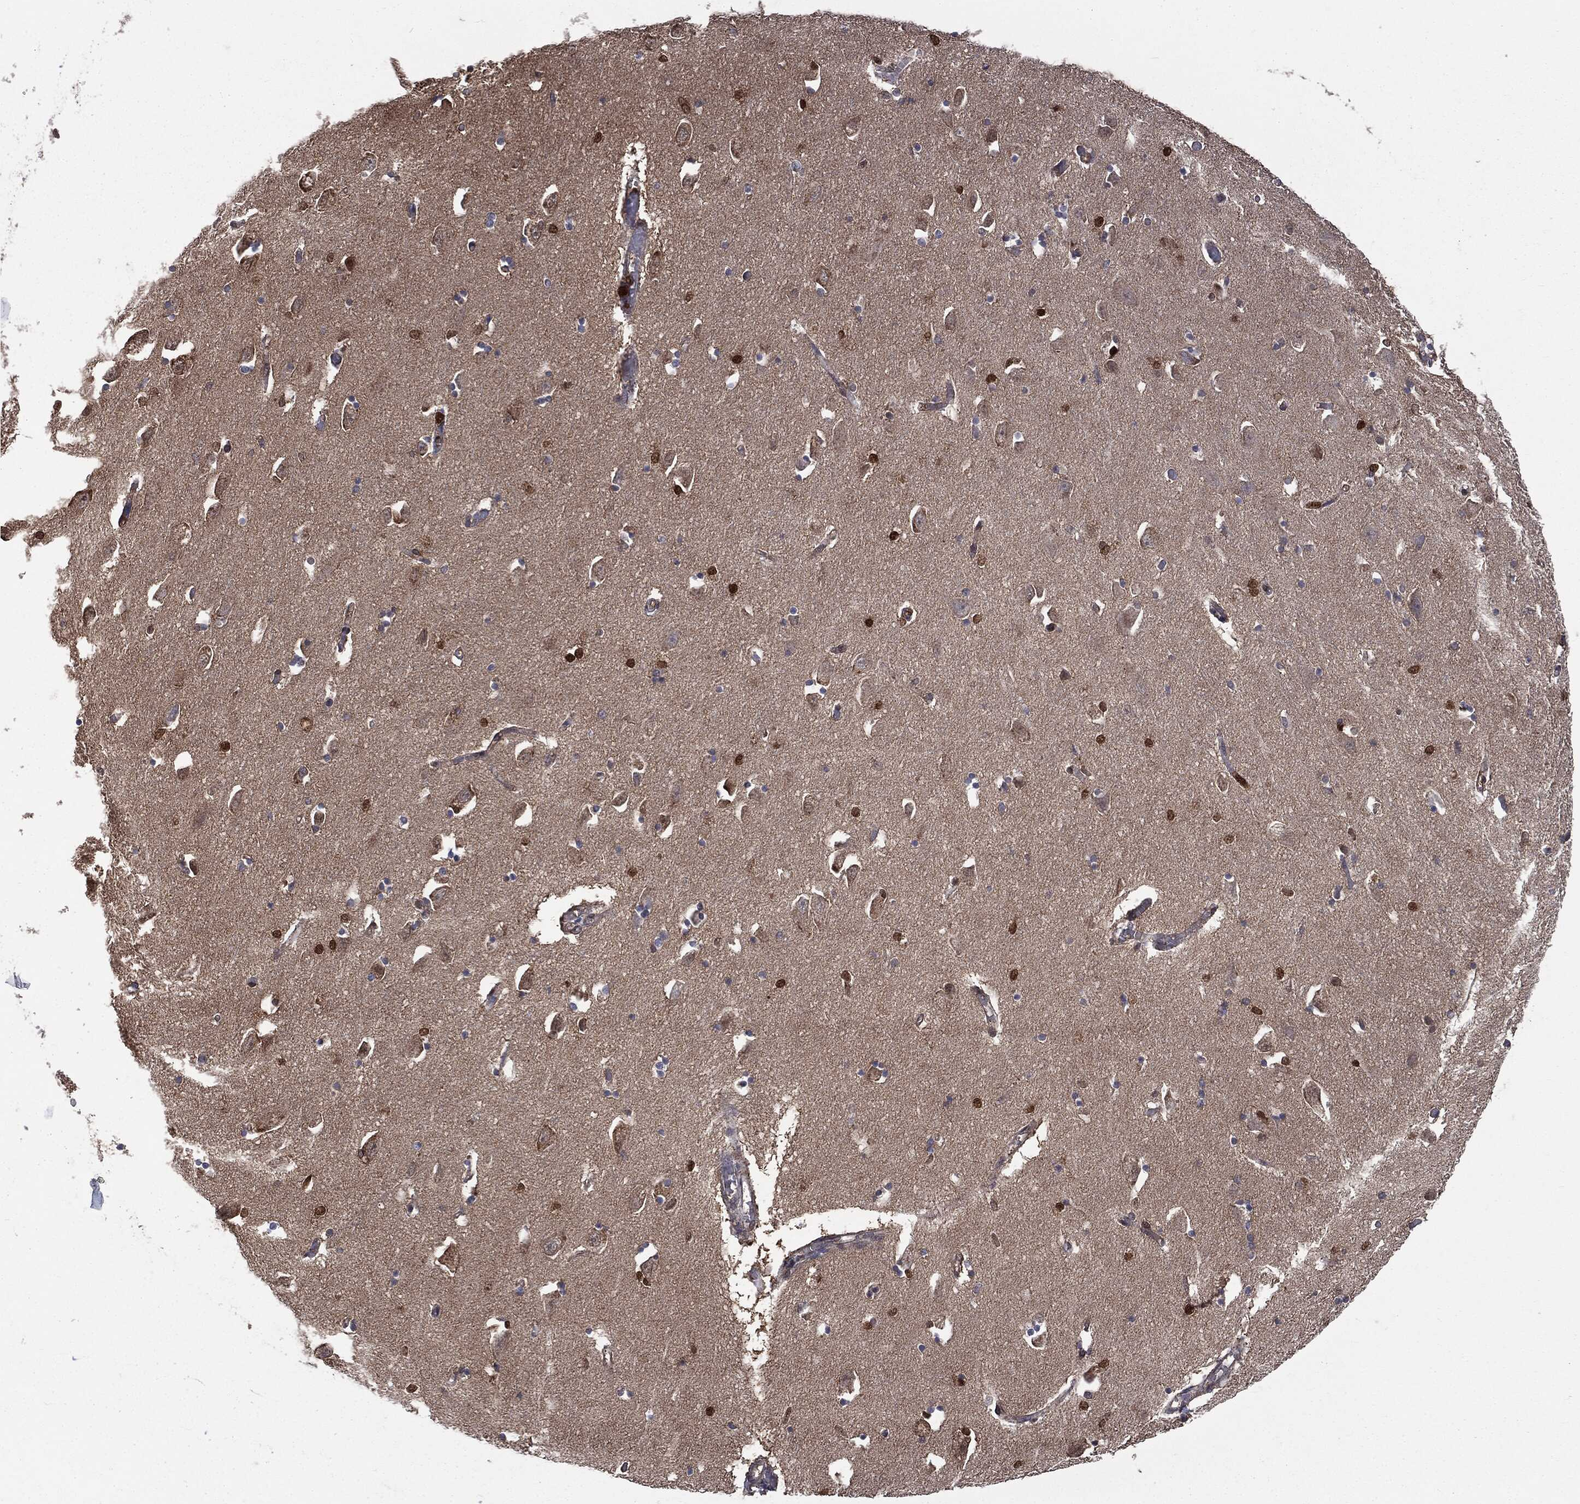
{"staining": {"intensity": "strong", "quantity": "<25%", "location": "nuclear"}, "tissue": "hippocampus", "cell_type": "Glial cells", "image_type": "normal", "snomed": [{"axis": "morphology", "description": "Normal tissue, NOS"}, {"axis": "topography", "description": "Lateral ventricle wall"}, {"axis": "topography", "description": "Hippocampus"}], "caption": "Protein analysis of unremarkable hippocampus displays strong nuclear staining in approximately <25% of glial cells. Immunohistochemistry stains the protein in brown and the nuclei are stained blue.", "gene": "GPI", "patient": {"sex": "female", "age": 63}}